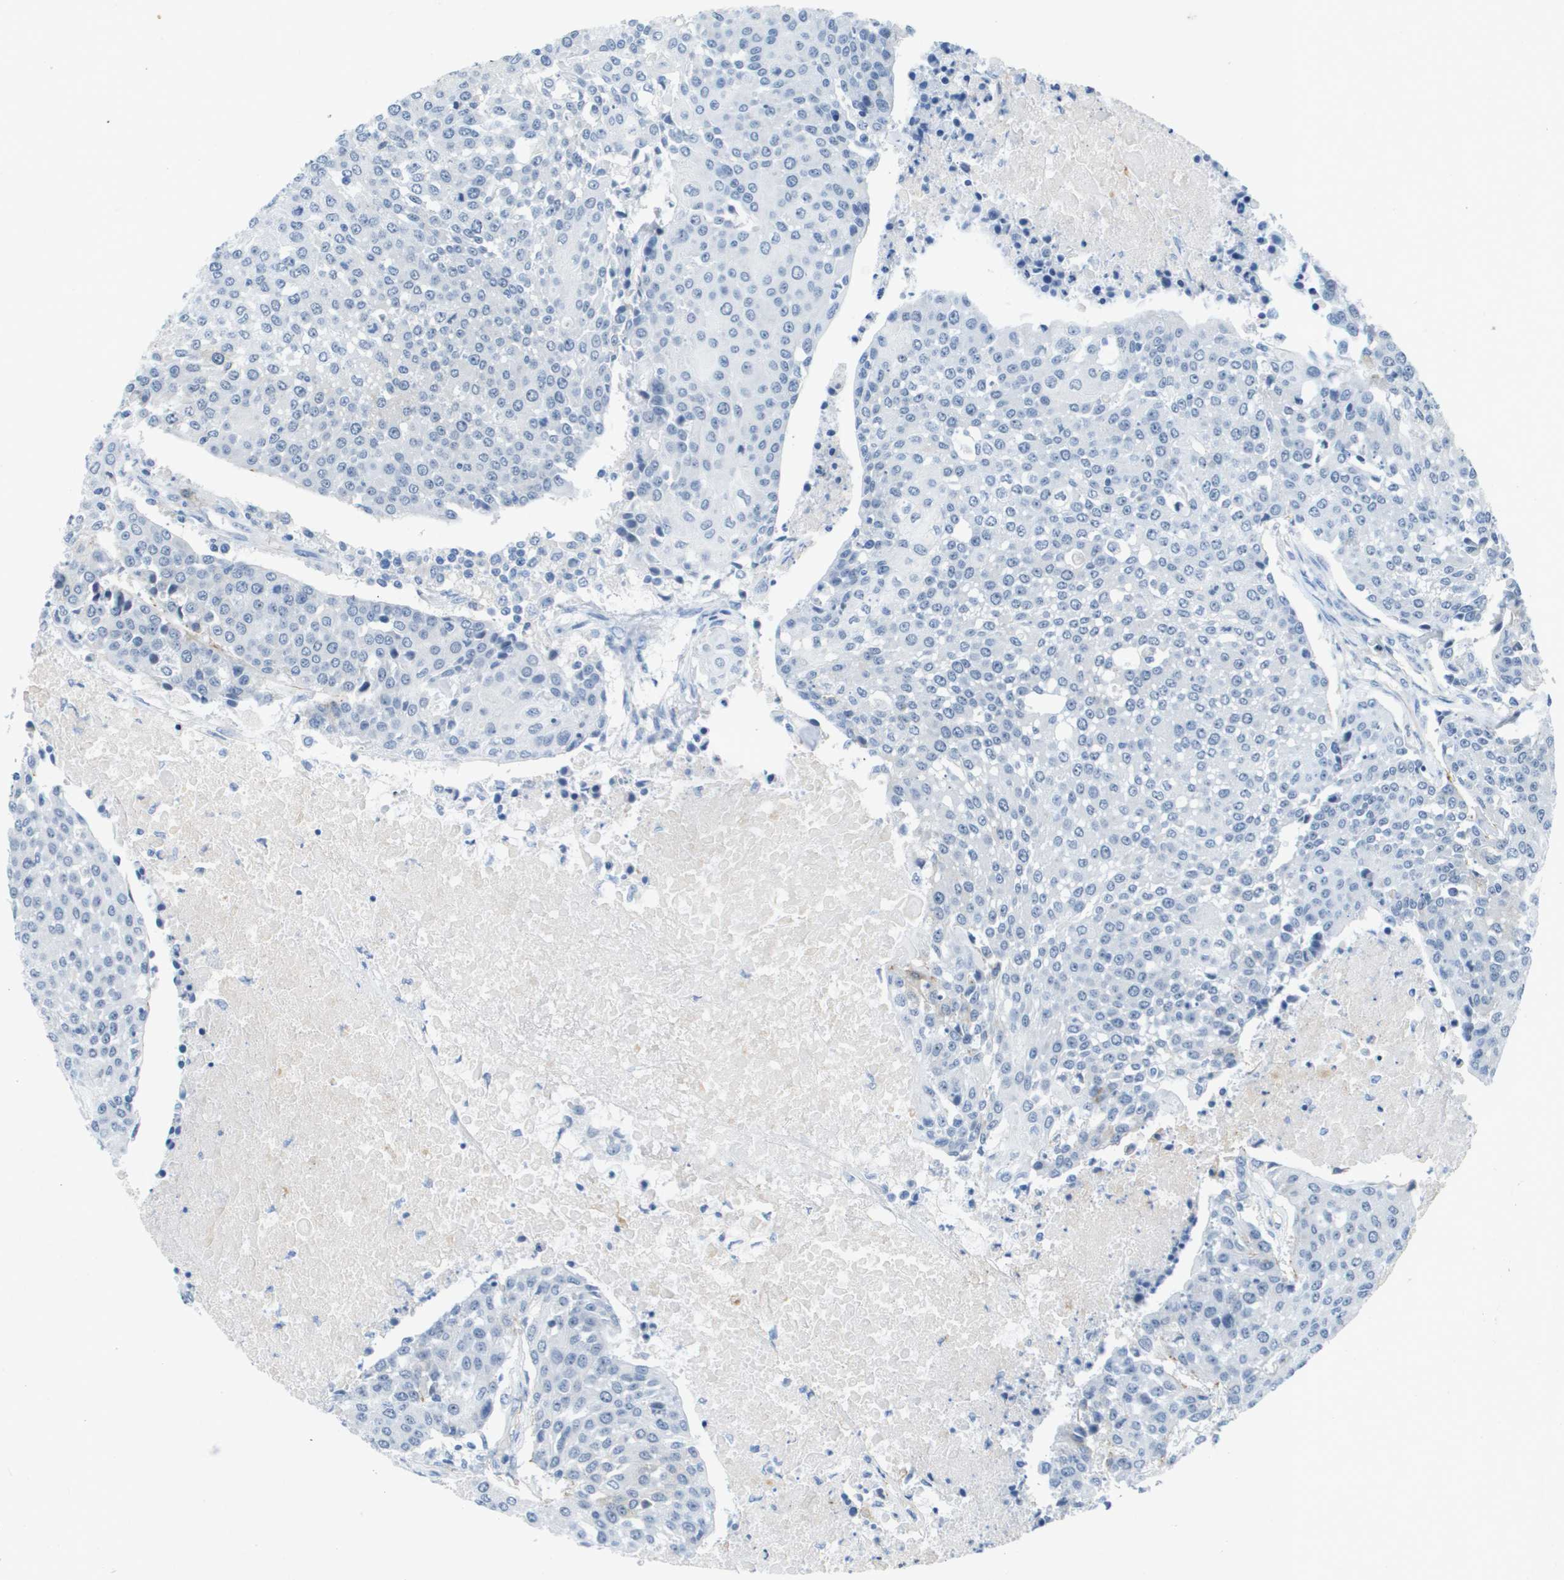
{"staining": {"intensity": "negative", "quantity": "none", "location": "none"}, "tissue": "urothelial cancer", "cell_type": "Tumor cells", "image_type": "cancer", "snomed": [{"axis": "morphology", "description": "Urothelial carcinoma, High grade"}, {"axis": "topography", "description": "Urinary bladder"}], "caption": "This is an immunohistochemistry (IHC) image of human urothelial cancer. There is no expression in tumor cells.", "gene": "ITGA6", "patient": {"sex": "female", "age": 85}}